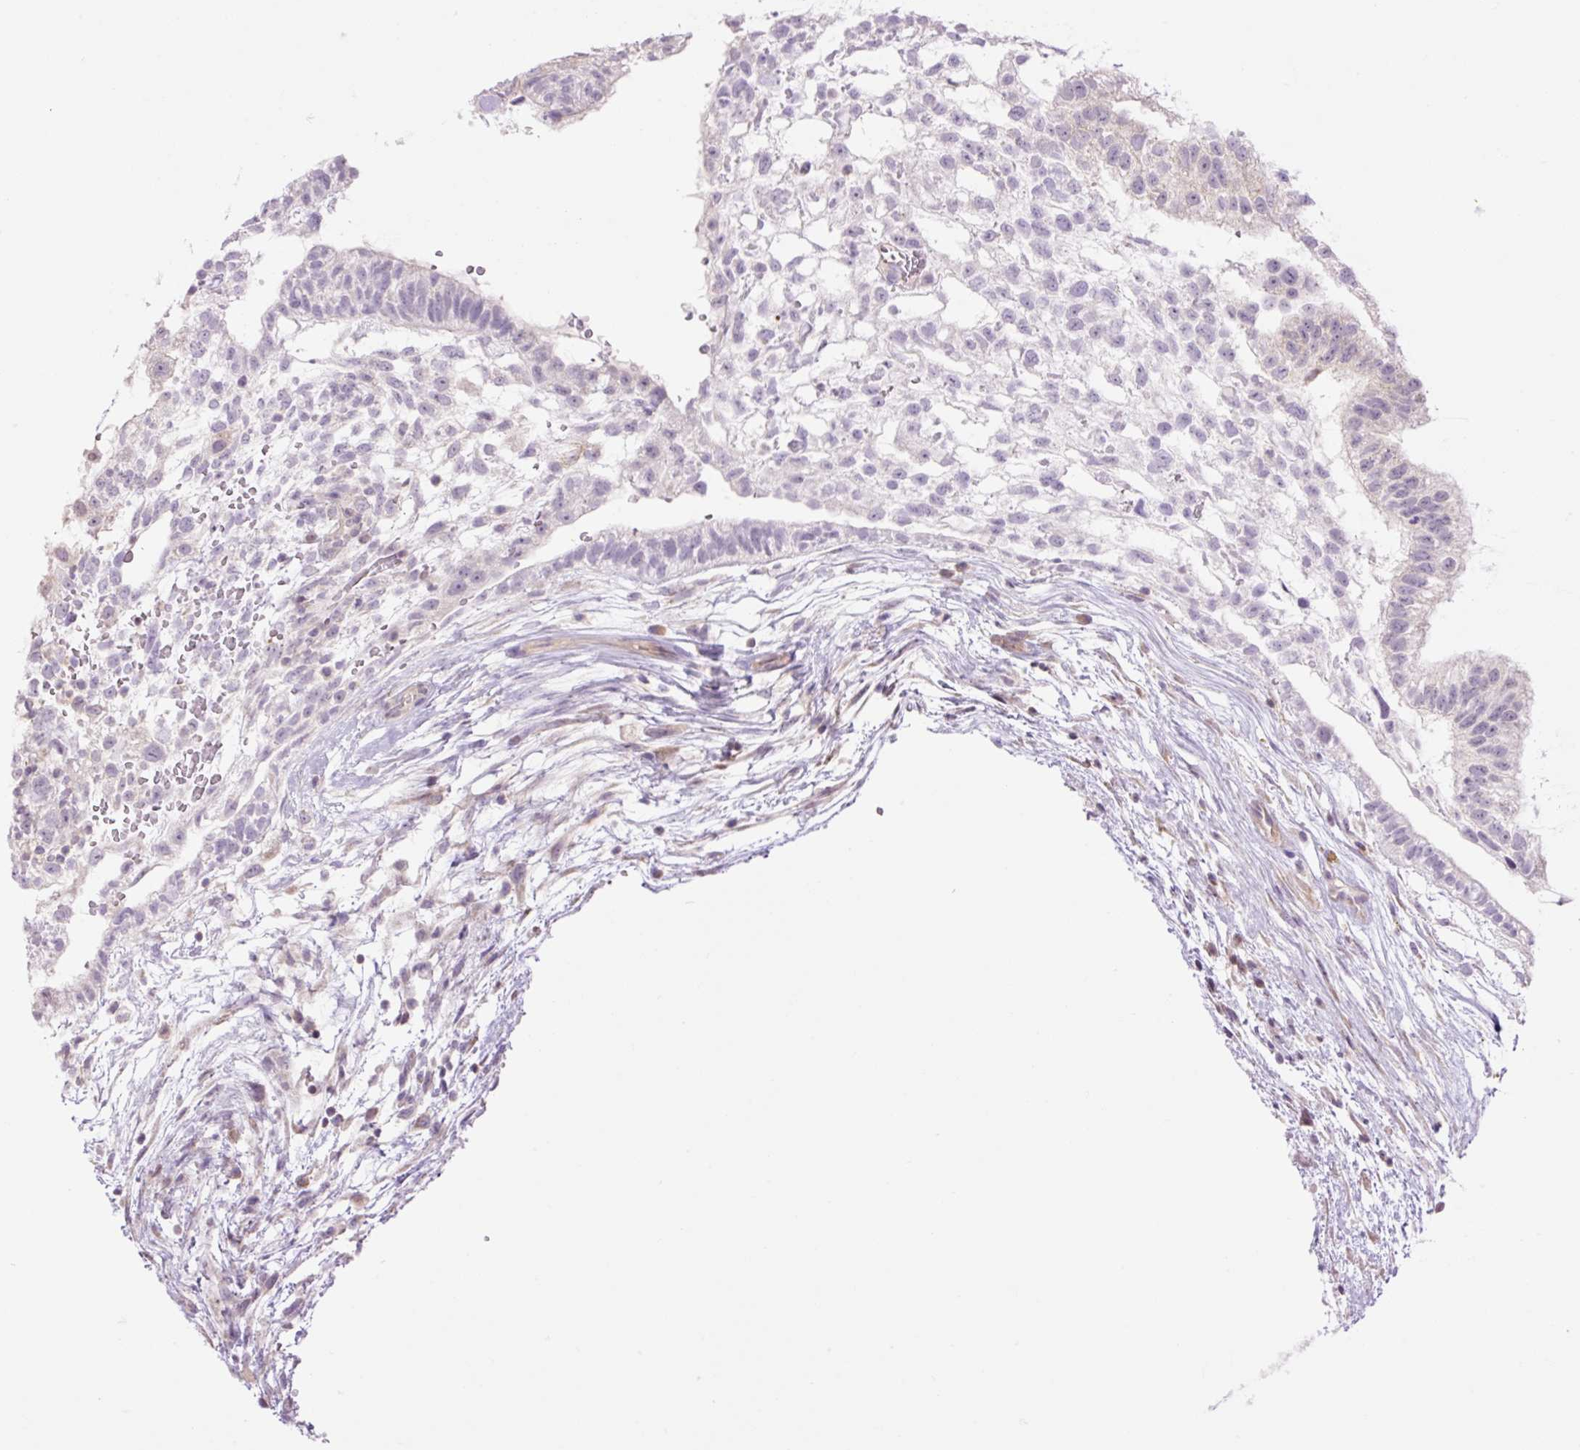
{"staining": {"intensity": "negative", "quantity": "none", "location": "none"}, "tissue": "testis cancer", "cell_type": "Tumor cells", "image_type": "cancer", "snomed": [{"axis": "morphology", "description": "Carcinoma, Embryonal, NOS"}, {"axis": "topography", "description": "Testis"}], "caption": "High power microscopy image of an IHC histopathology image of embryonal carcinoma (testis), revealing no significant expression in tumor cells. The staining was performed using DAB (3,3'-diaminobenzidine) to visualize the protein expression in brown, while the nuclei were stained in blue with hematoxylin (Magnification: 20x).", "gene": "GRID2", "patient": {"sex": "male", "age": 32}}